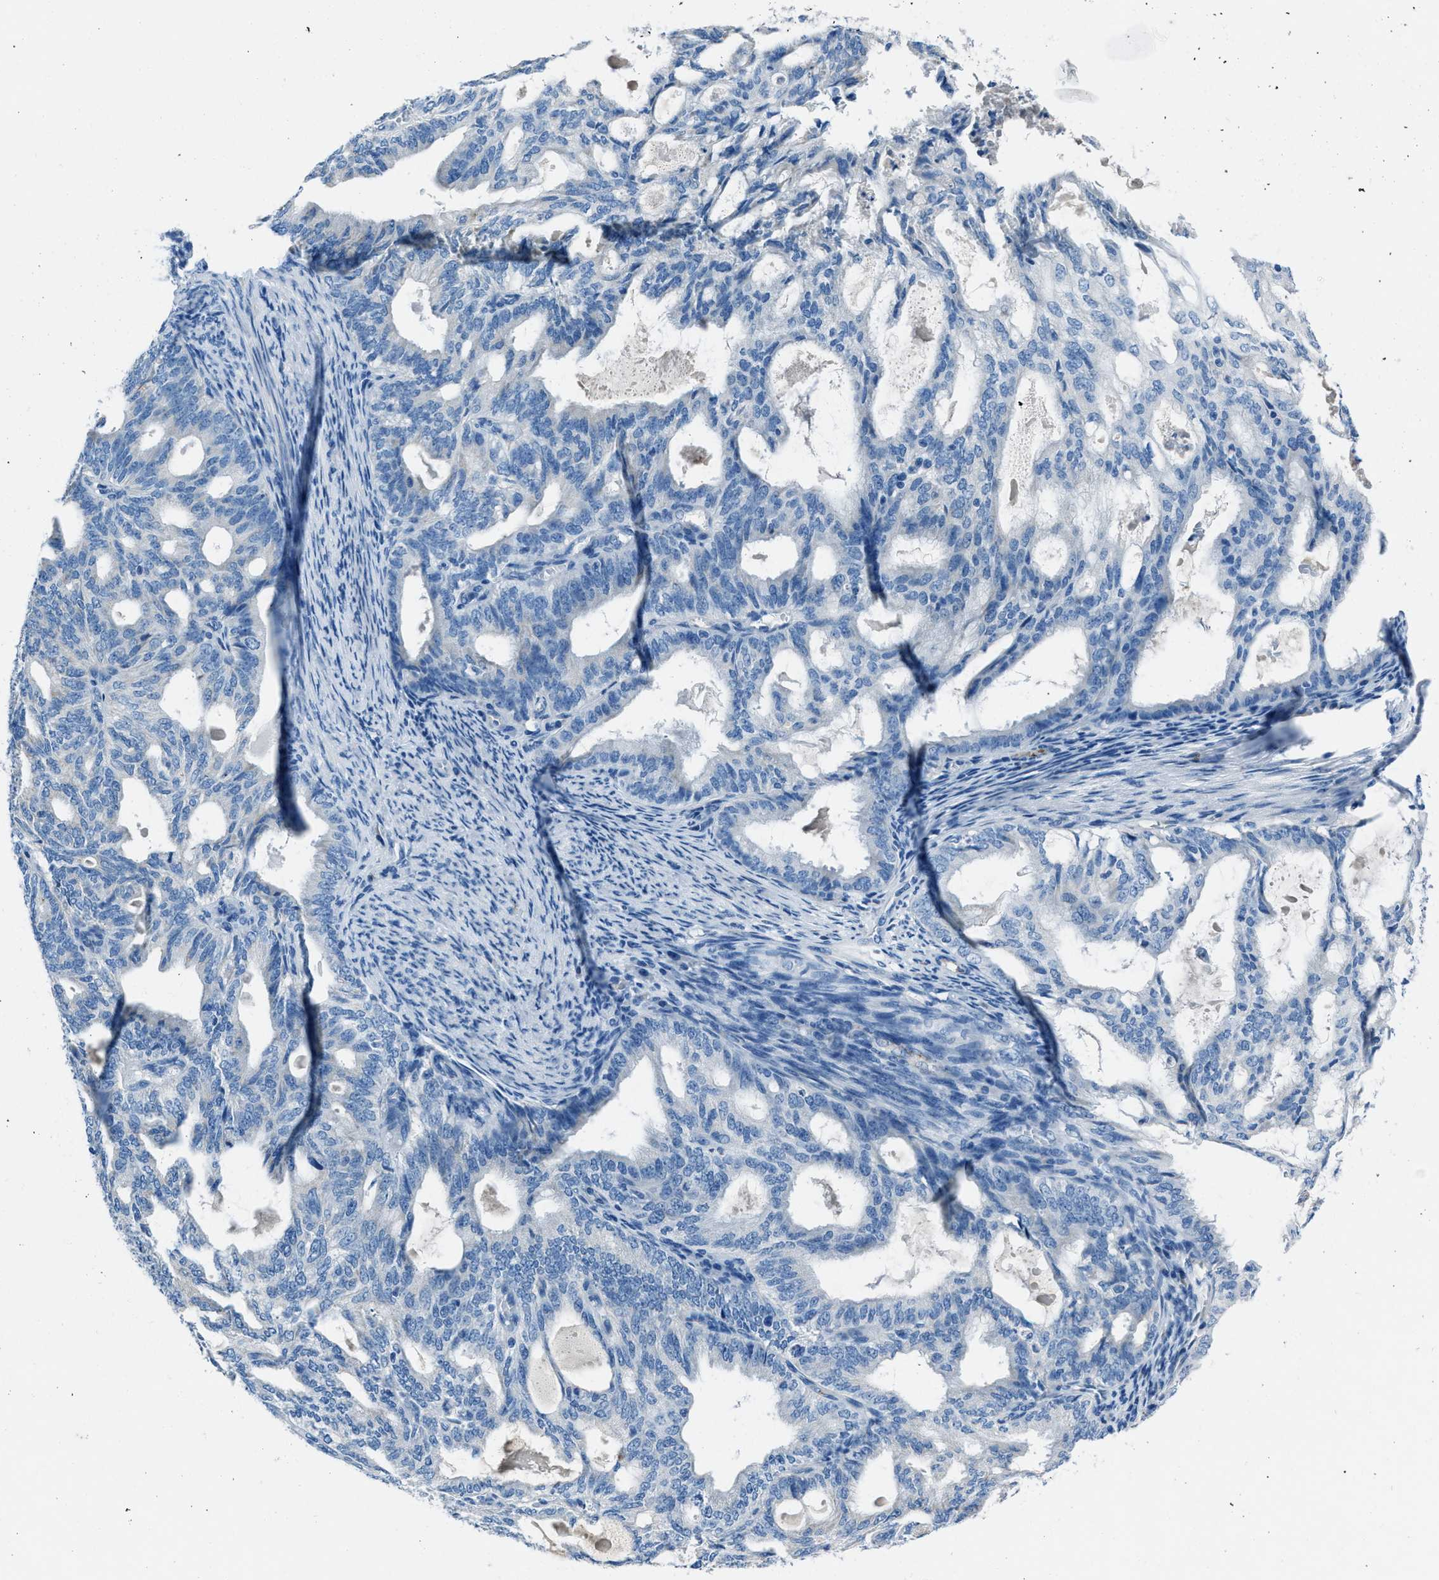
{"staining": {"intensity": "negative", "quantity": "none", "location": "none"}, "tissue": "endometrial cancer", "cell_type": "Tumor cells", "image_type": "cancer", "snomed": [{"axis": "morphology", "description": "Adenocarcinoma, NOS"}, {"axis": "topography", "description": "Endometrium"}], "caption": "The micrograph reveals no significant expression in tumor cells of adenocarcinoma (endometrial).", "gene": "AMACR", "patient": {"sex": "female", "age": 58}}